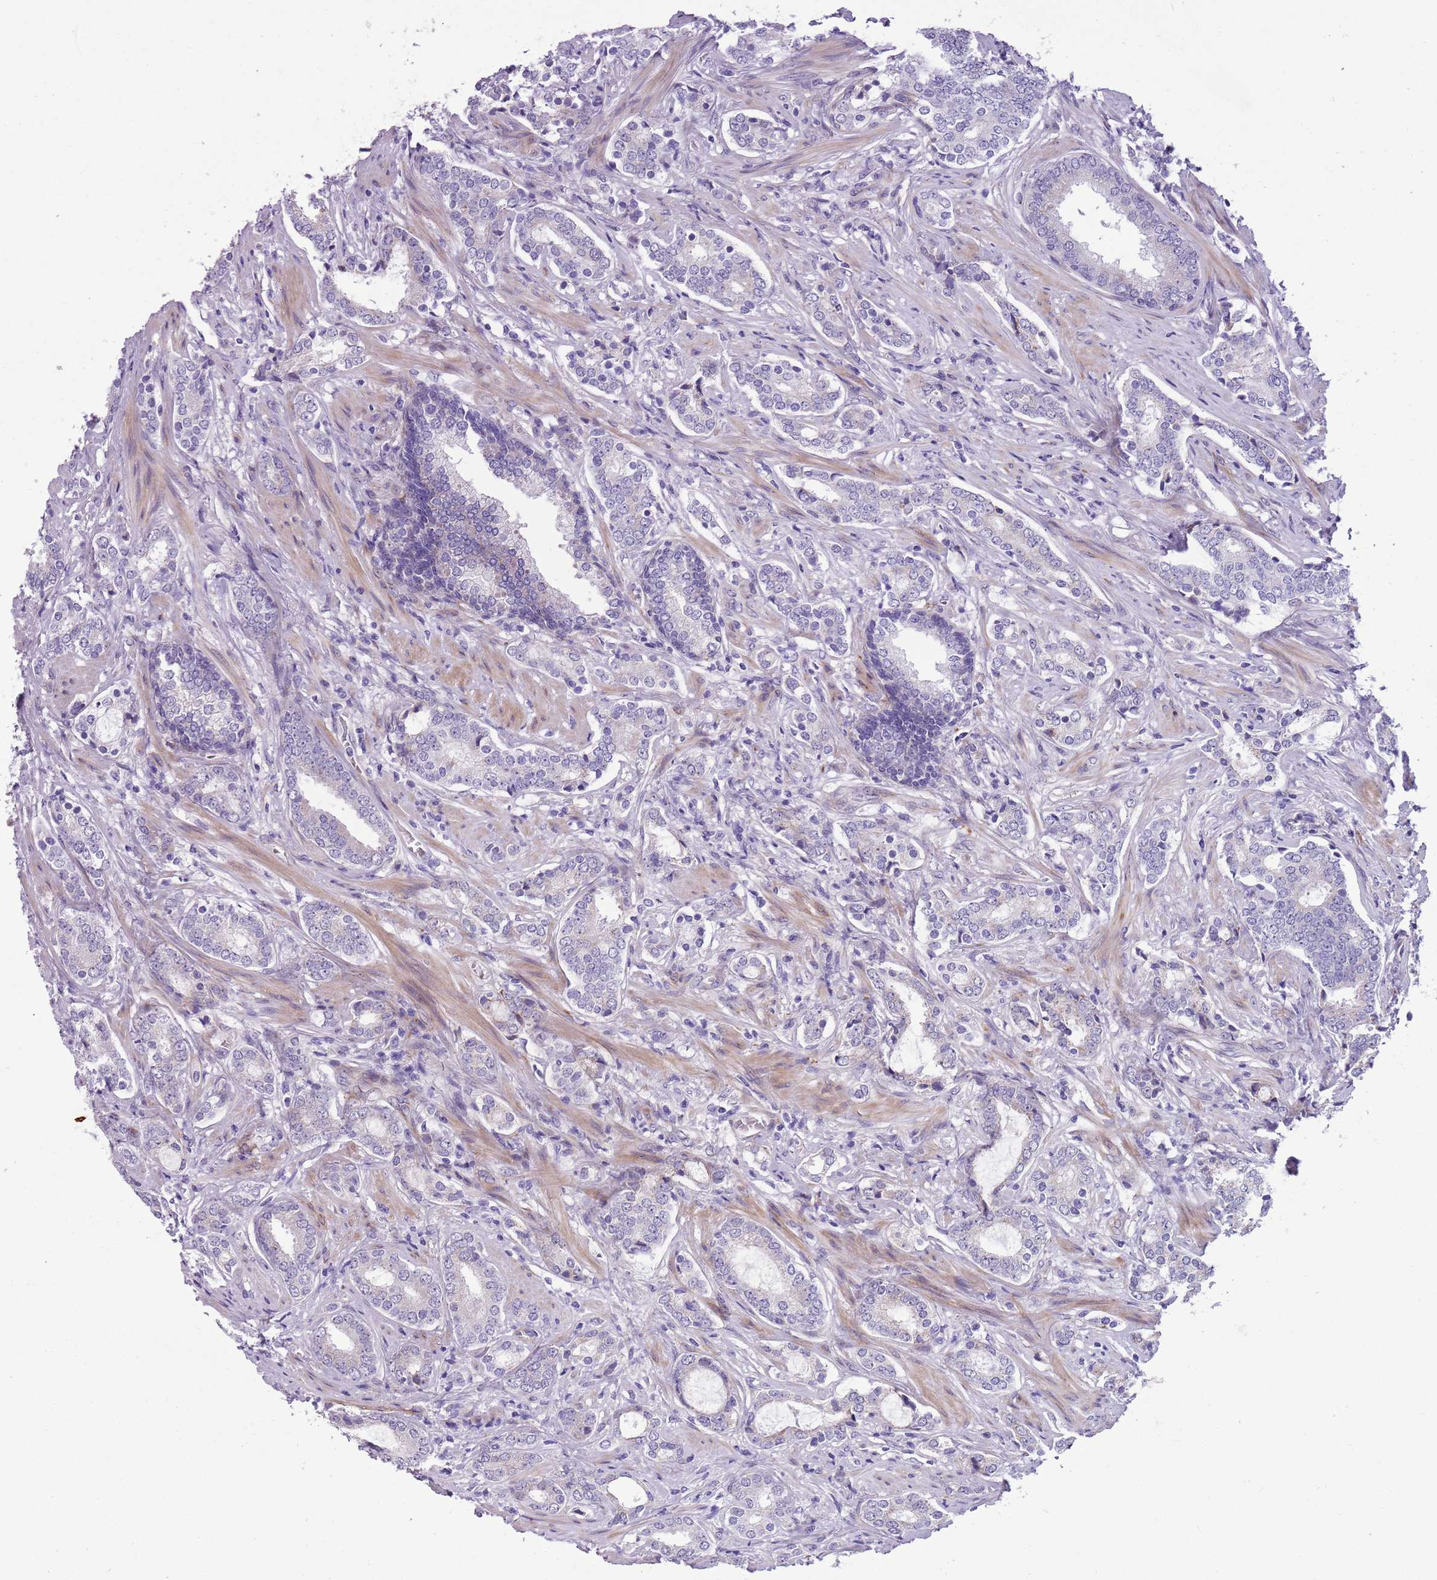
{"staining": {"intensity": "negative", "quantity": "none", "location": "none"}, "tissue": "prostate cancer", "cell_type": "Tumor cells", "image_type": "cancer", "snomed": [{"axis": "morphology", "description": "Adenocarcinoma, High grade"}, {"axis": "topography", "description": "Prostate"}], "caption": "Immunohistochemistry of high-grade adenocarcinoma (prostate) demonstrates no staining in tumor cells. Nuclei are stained in blue.", "gene": "MRPL32", "patient": {"sex": "male", "age": 63}}